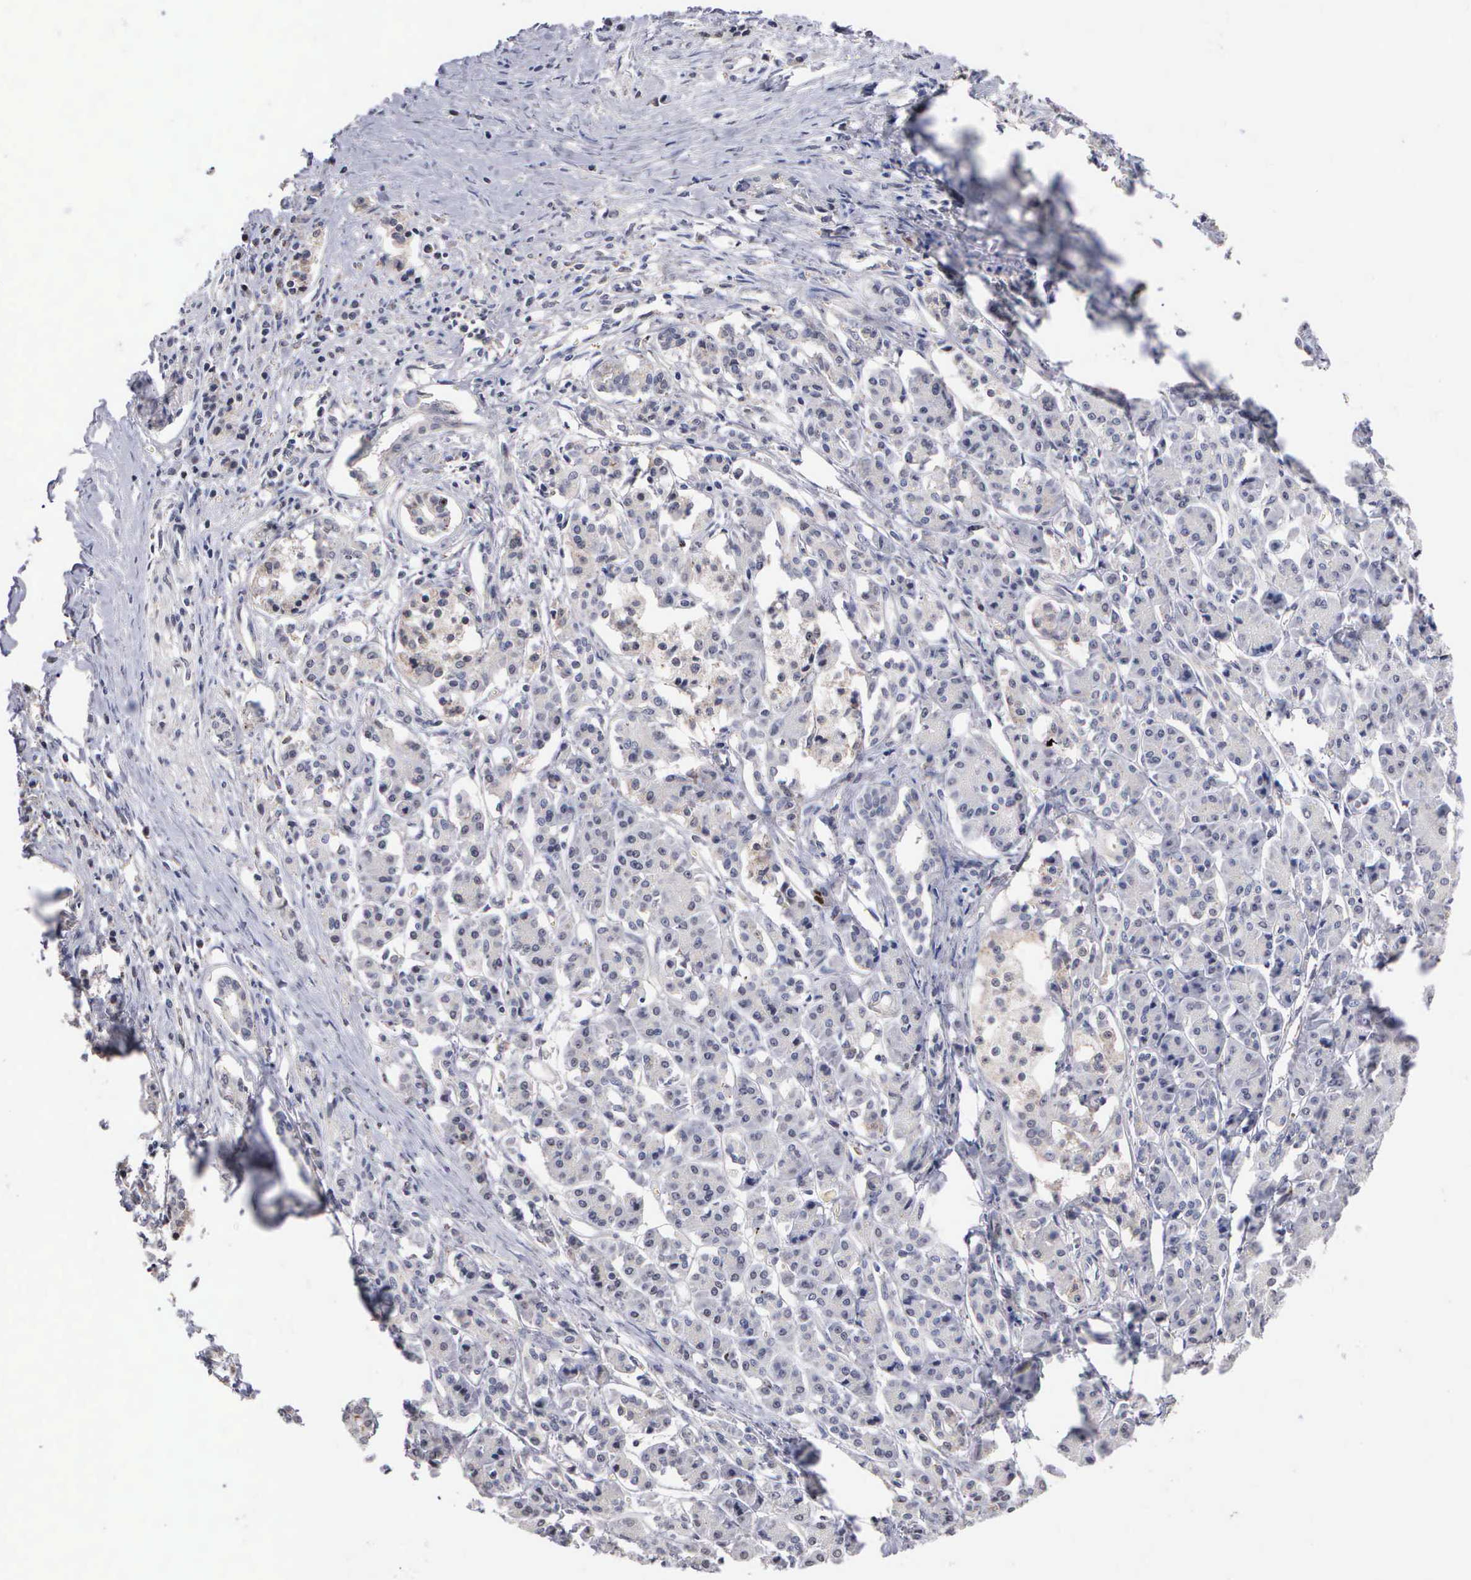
{"staining": {"intensity": "negative", "quantity": "none", "location": "none"}, "tissue": "pancreatic cancer", "cell_type": "Tumor cells", "image_type": "cancer", "snomed": [{"axis": "morphology", "description": "Adenocarcinoma, NOS"}, {"axis": "topography", "description": "Pancreas"}], "caption": "This is an immunohistochemistry photomicrograph of human pancreatic cancer (adenocarcinoma). There is no staining in tumor cells.", "gene": "KDM6A", "patient": {"sex": "male", "age": 59}}